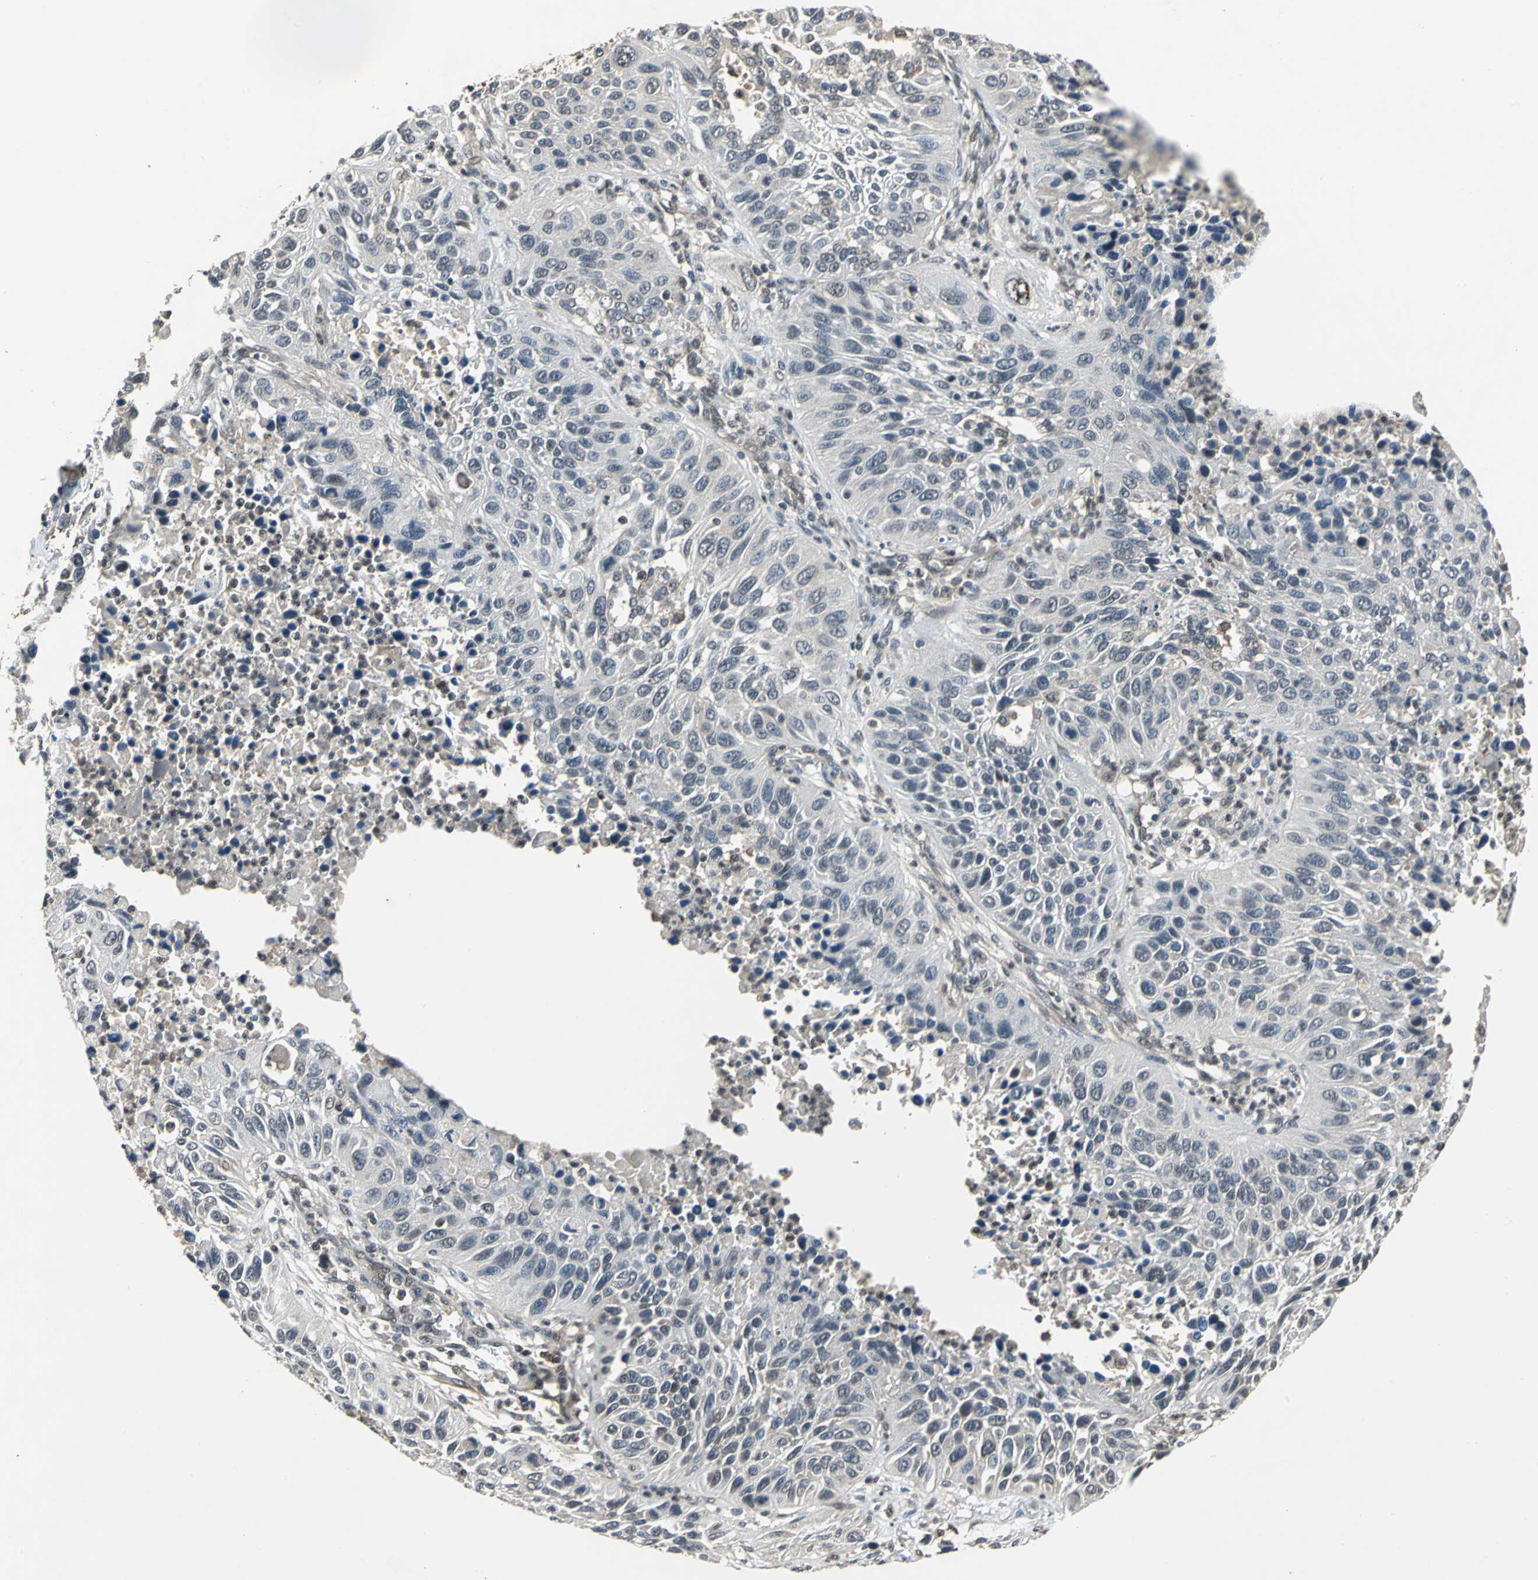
{"staining": {"intensity": "moderate", "quantity": "25%-75%", "location": "nuclear"}, "tissue": "lung cancer", "cell_type": "Tumor cells", "image_type": "cancer", "snomed": [{"axis": "morphology", "description": "Squamous cell carcinoma, NOS"}, {"axis": "topography", "description": "Lung"}], "caption": "Protein staining reveals moderate nuclear staining in about 25%-75% of tumor cells in lung cancer (squamous cell carcinoma). (DAB (3,3'-diaminobenzidine) IHC with brightfield microscopy, high magnification).", "gene": "EIF2B2", "patient": {"sex": "female", "age": 76}}